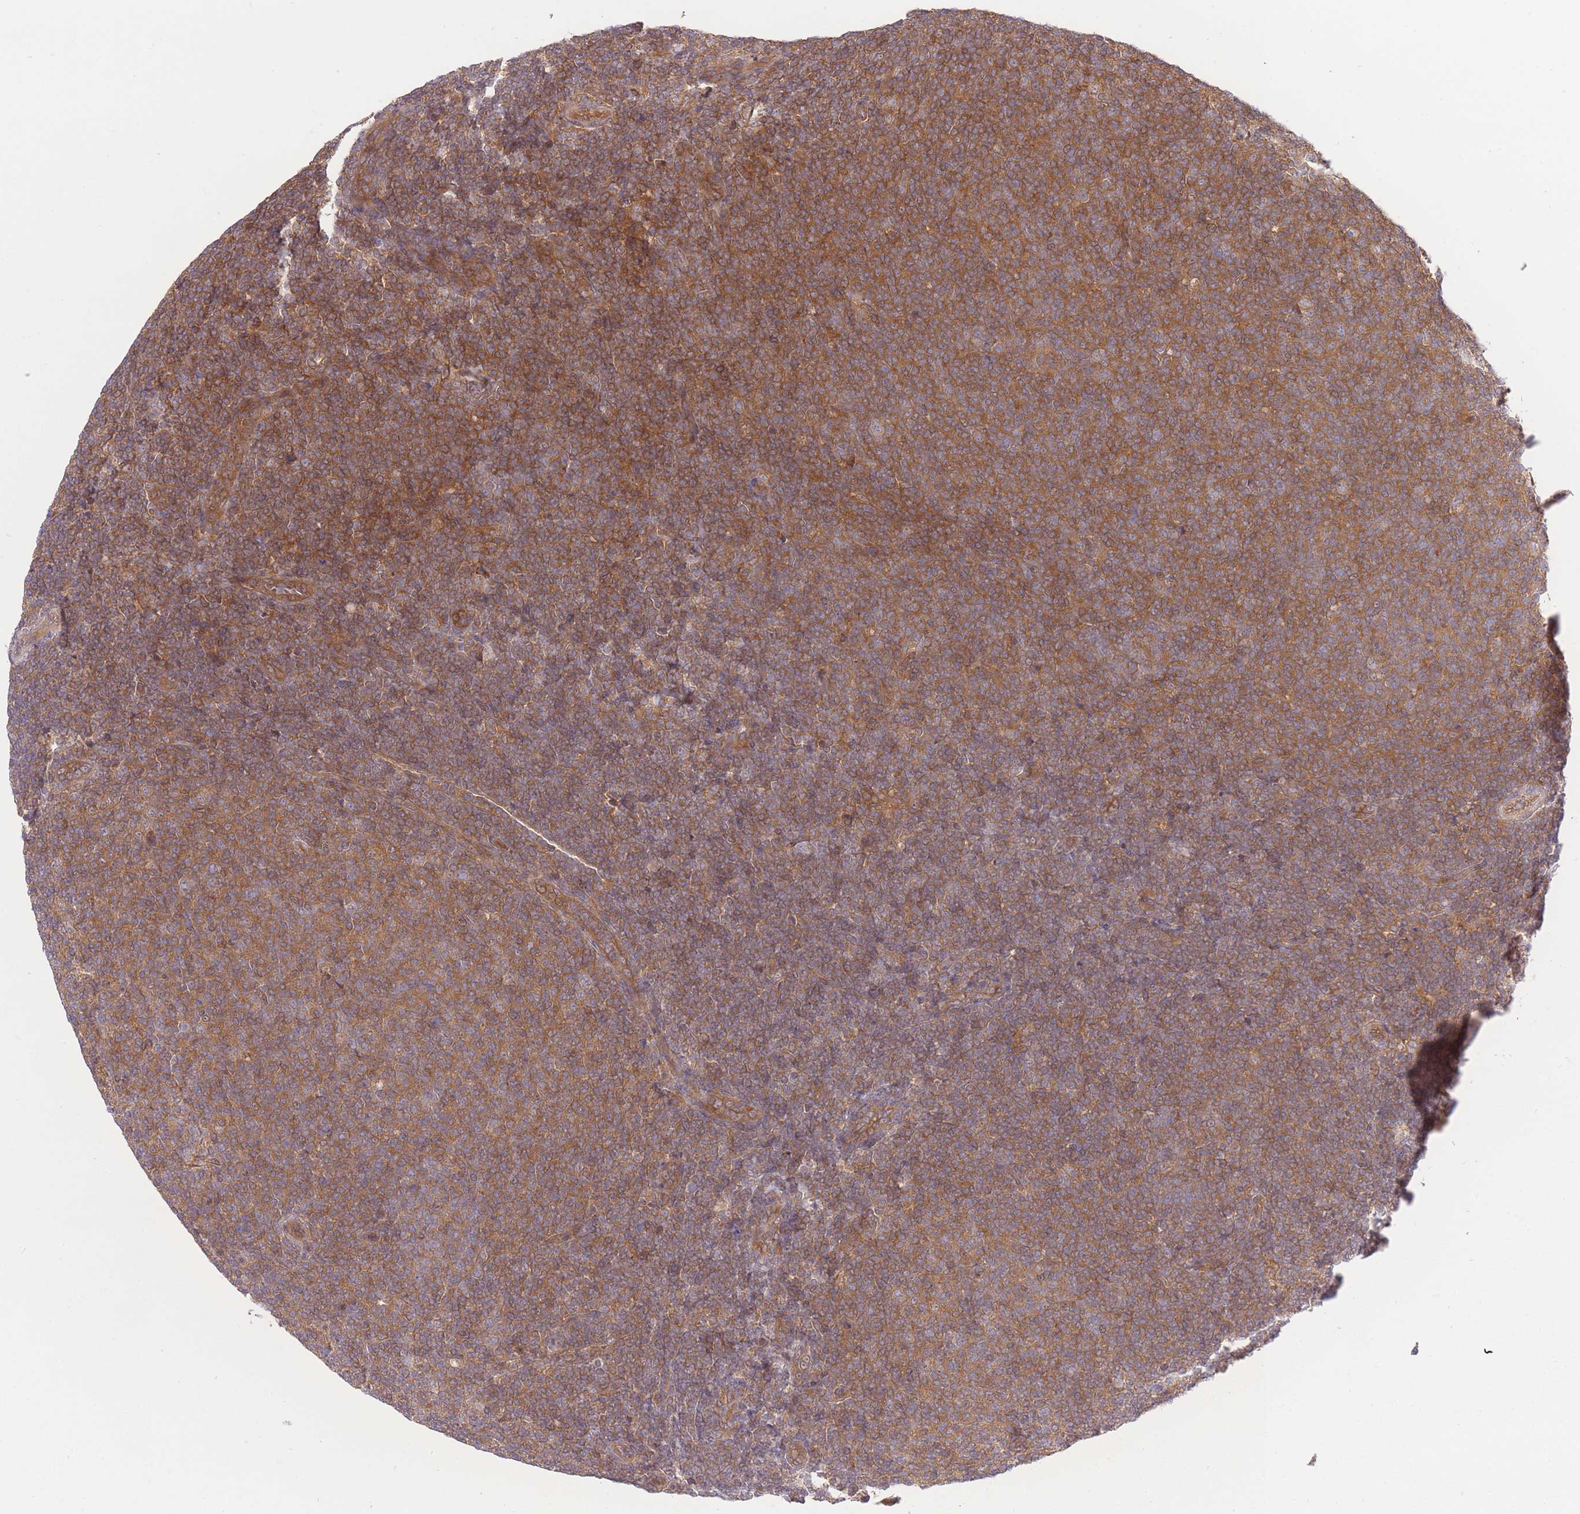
{"staining": {"intensity": "moderate", "quantity": ">75%", "location": "cytoplasmic/membranous"}, "tissue": "lymphoma", "cell_type": "Tumor cells", "image_type": "cancer", "snomed": [{"axis": "morphology", "description": "Malignant lymphoma, non-Hodgkin's type, Low grade"}, {"axis": "topography", "description": "Lymph node"}], "caption": "A brown stain highlights moderate cytoplasmic/membranous positivity of a protein in lymphoma tumor cells.", "gene": "PREP", "patient": {"sex": "male", "age": 66}}